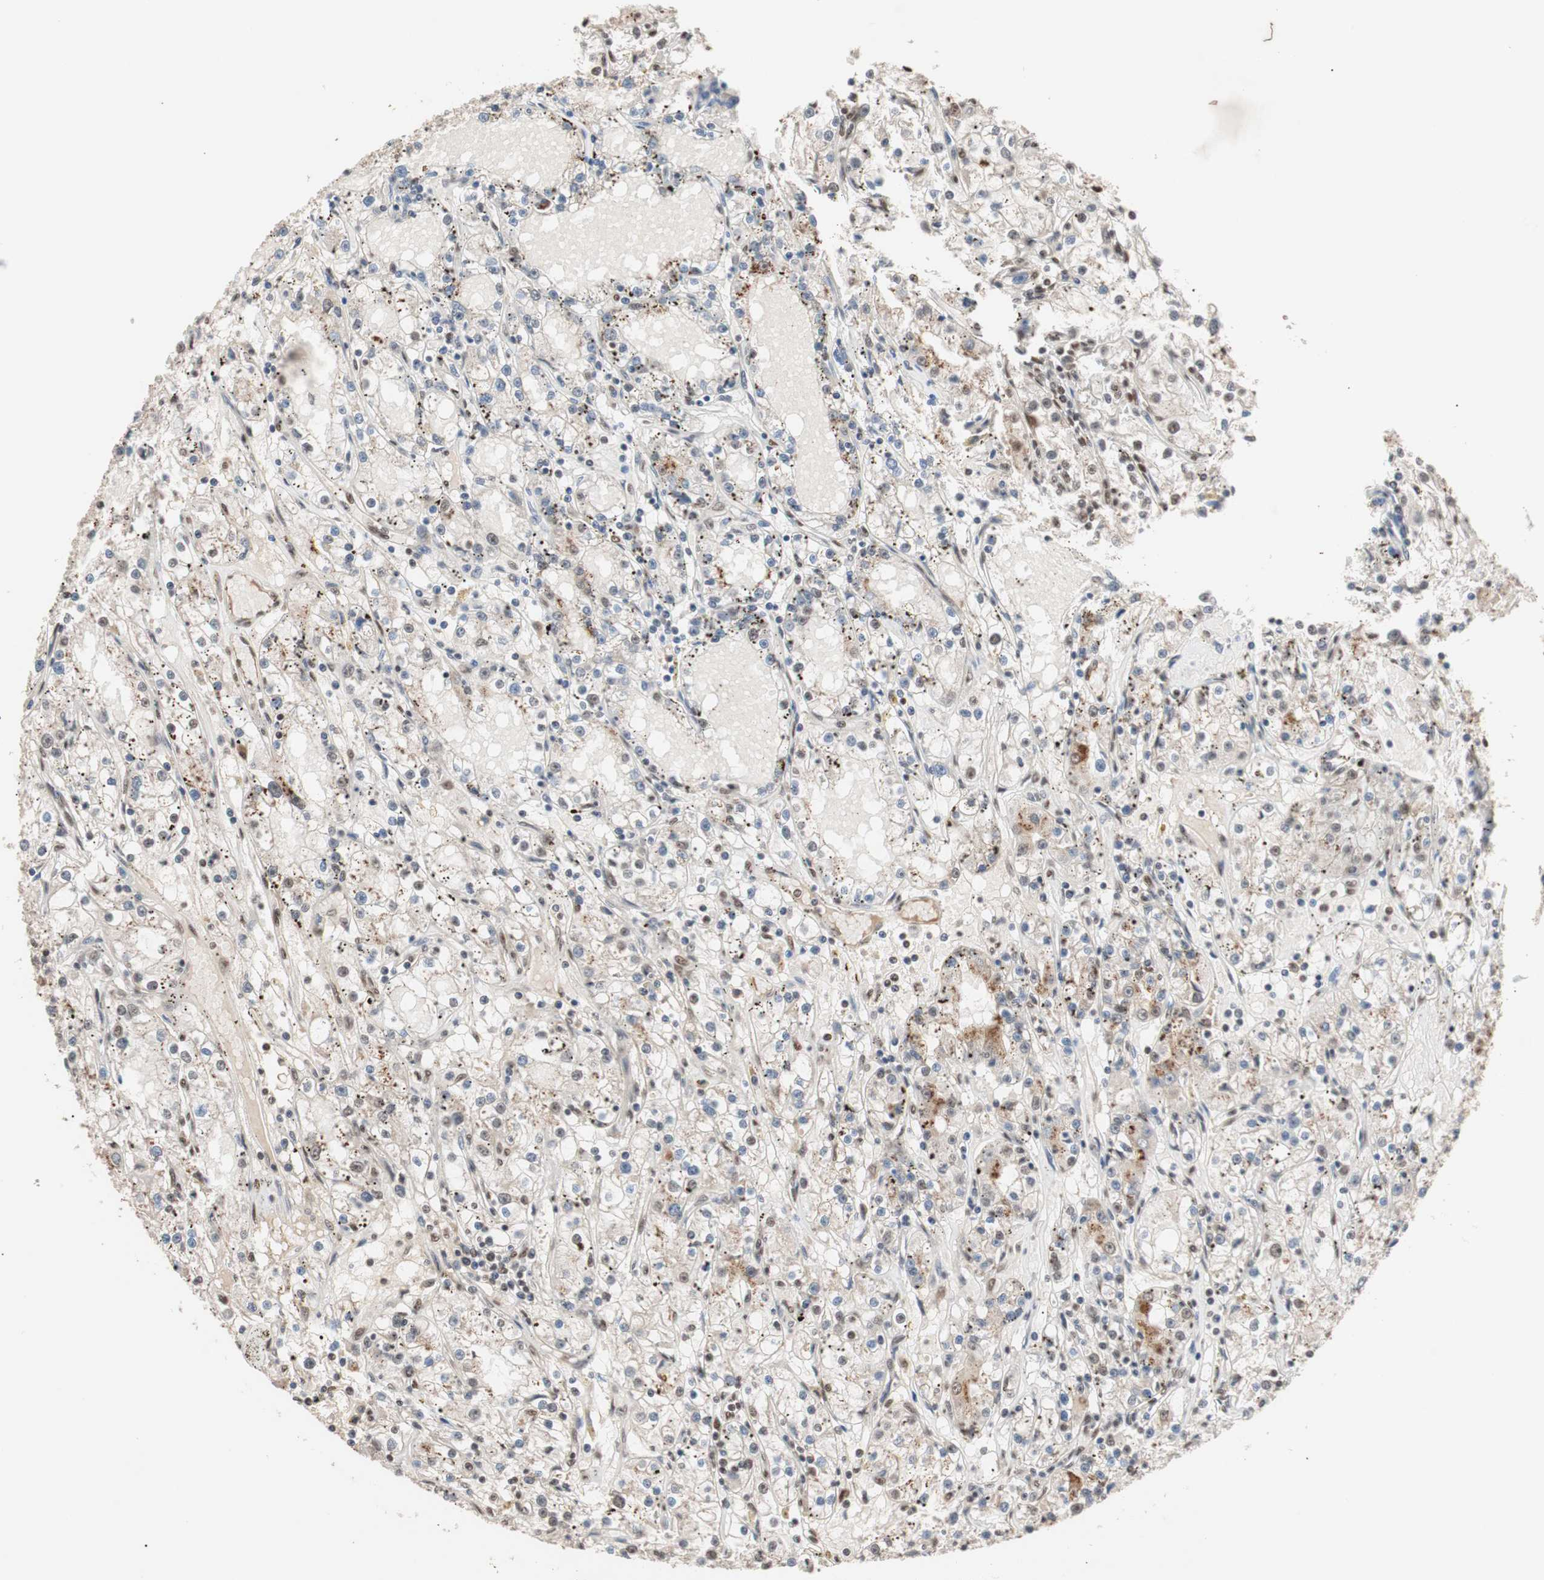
{"staining": {"intensity": "moderate", "quantity": "25%-75%", "location": "nuclear"}, "tissue": "renal cancer", "cell_type": "Tumor cells", "image_type": "cancer", "snomed": [{"axis": "morphology", "description": "Adenocarcinoma, NOS"}, {"axis": "topography", "description": "Kidney"}], "caption": "This is an image of immunohistochemistry (IHC) staining of adenocarcinoma (renal), which shows moderate staining in the nuclear of tumor cells.", "gene": "CHAMP1", "patient": {"sex": "male", "age": 56}}